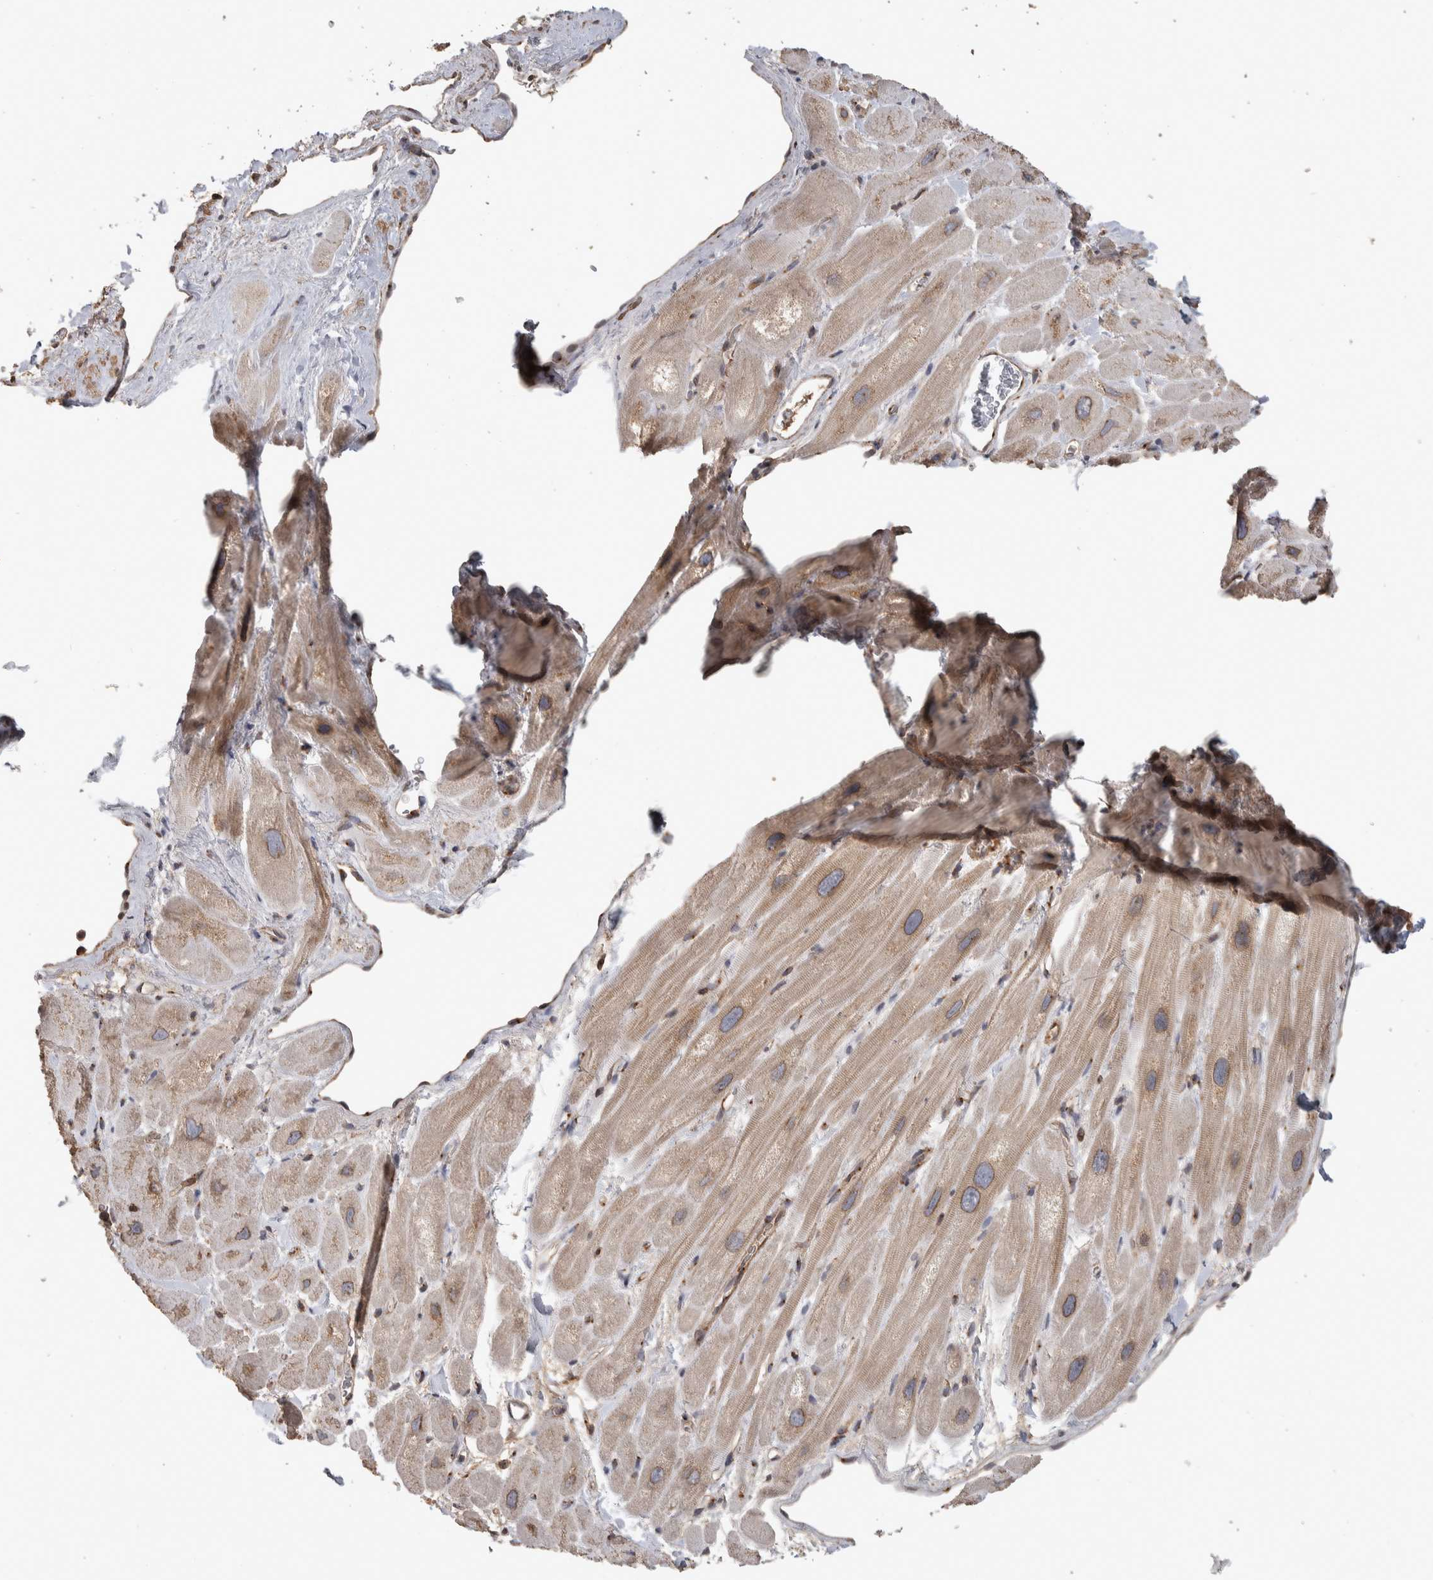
{"staining": {"intensity": "moderate", "quantity": "<25%", "location": "cytoplasmic/membranous"}, "tissue": "heart muscle", "cell_type": "Cardiomyocytes", "image_type": "normal", "snomed": [{"axis": "morphology", "description": "Normal tissue, NOS"}, {"axis": "topography", "description": "Heart"}], "caption": "A histopathology image of heart muscle stained for a protein displays moderate cytoplasmic/membranous brown staining in cardiomyocytes.", "gene": "IFRD1", "patient": {"sex": "male", "age": 49}}